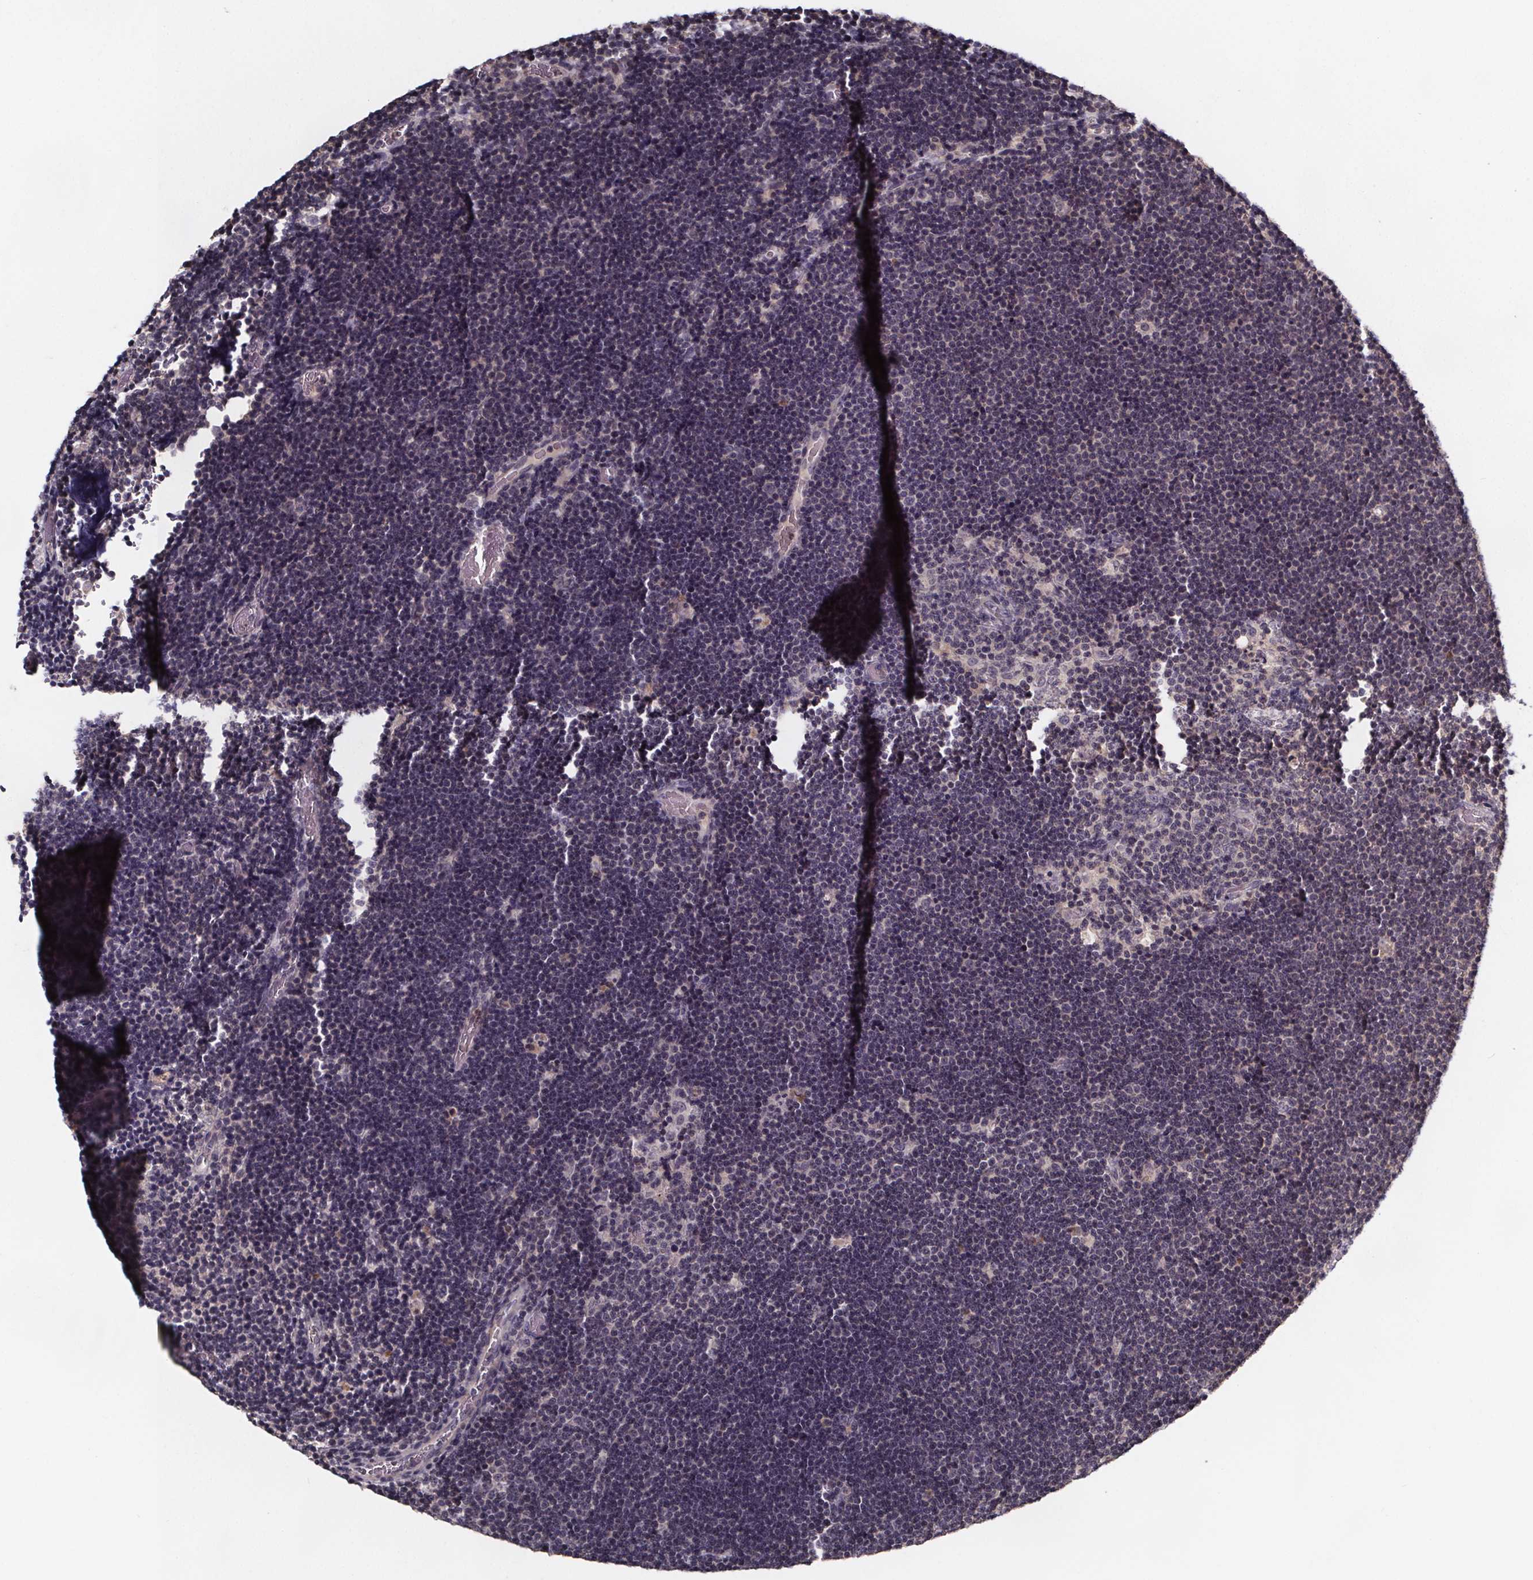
{"staining": {"intensity": "negative", "quantity": "none", "location": "none"}, "tissue": "lymphoma", "cell_type": "Tumor cells", "image_type": "cancer", "snomed": [{"axis": "morphology", "description": "Malignant lymphoma, non-Hodgkin's type, Low grade"}, {"axis": "topography", "description": "Brain"}], "caption": "Immunohistochemical staining of human lymphoma shows no significant staining in tumor cells.", "gene": "SMIM1", "patient": {"sex": "female", "age": 66}}